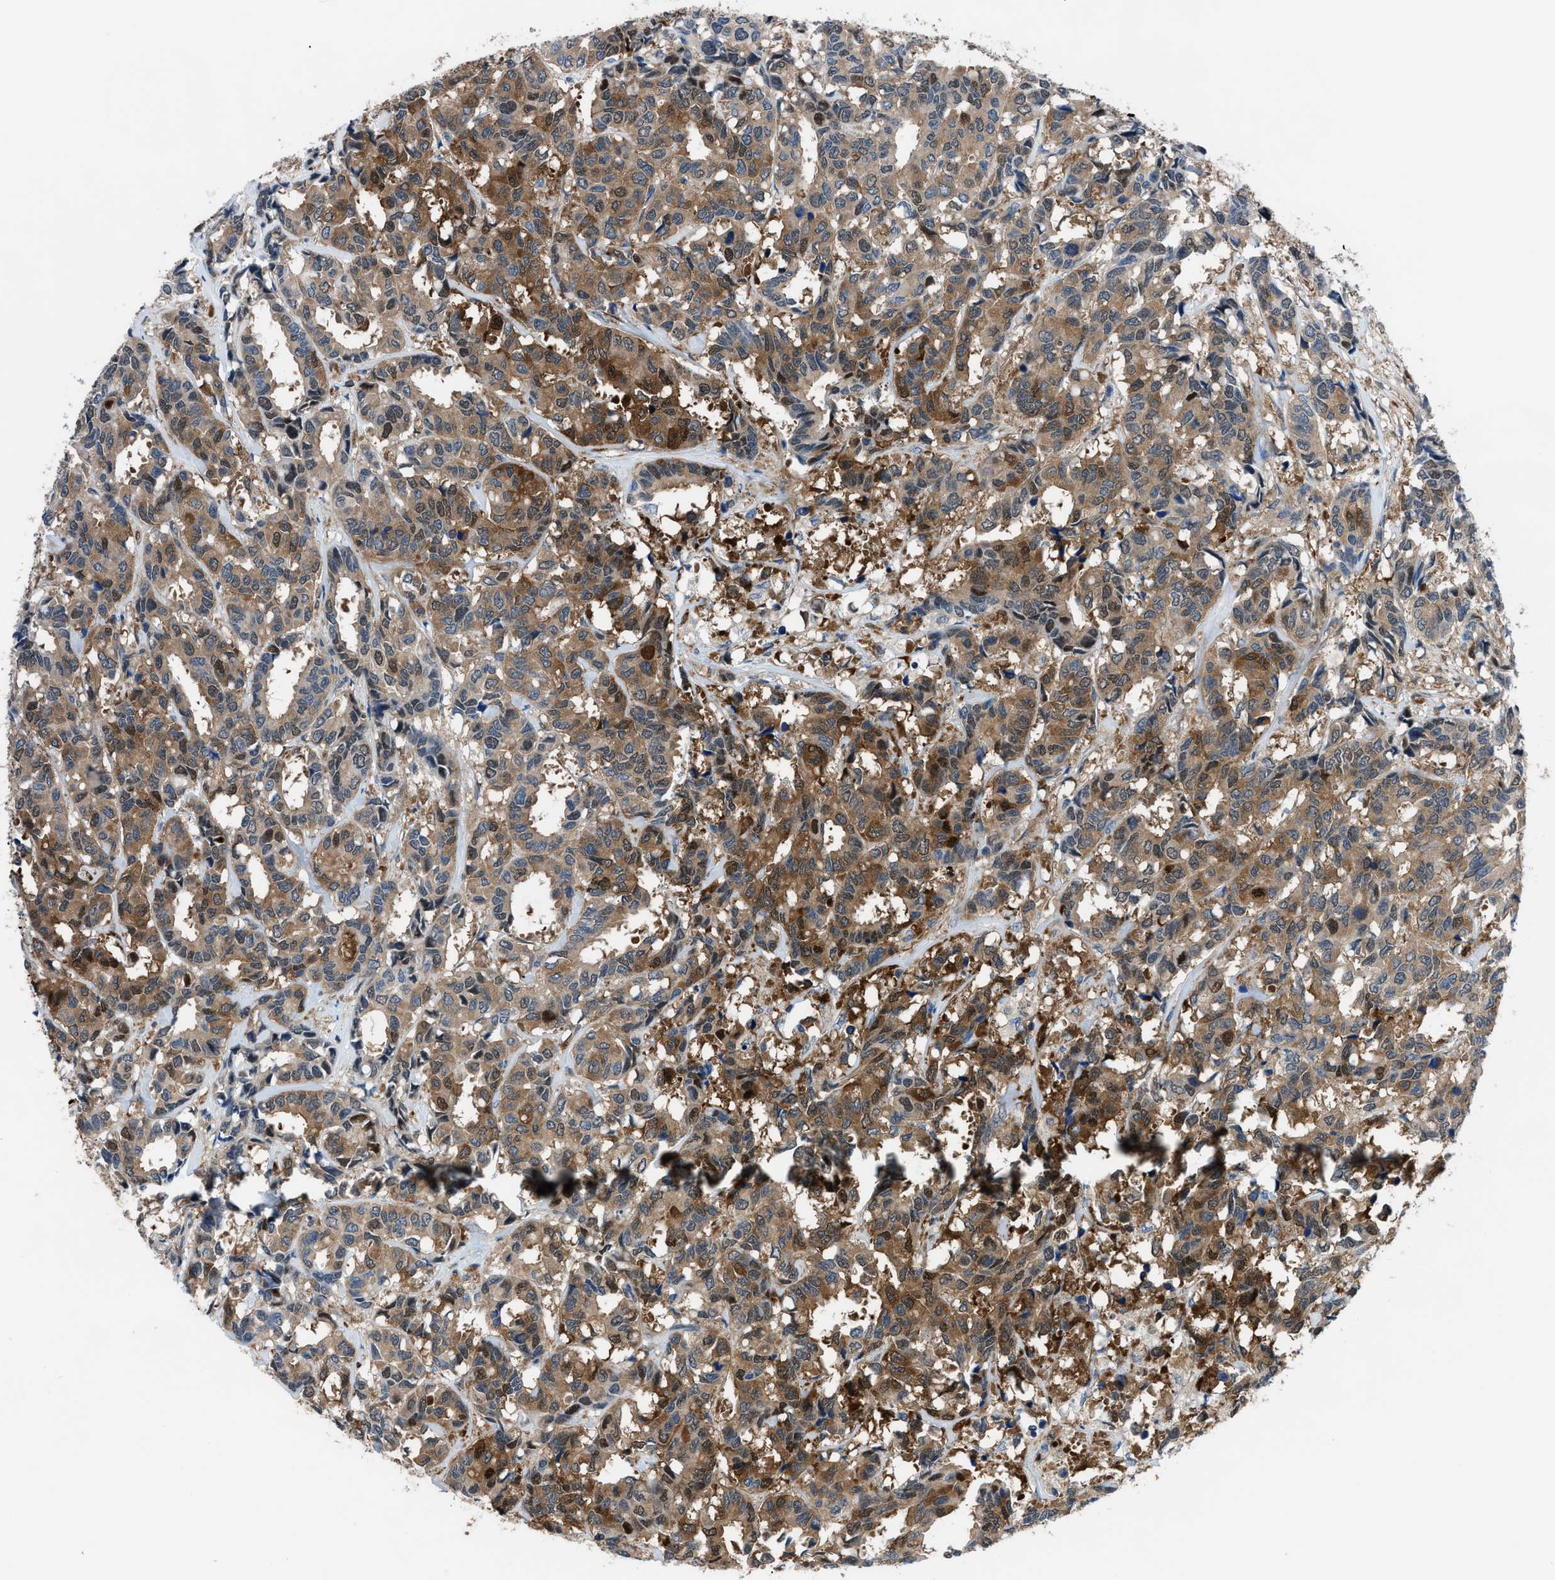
{"staining": {"intensity": "moderate", "quantity": ">75%", "location": "cytoplasmic/membranous,nuclear"}, "tissue": "breast cancer", "cell_type": "Tumor cells", "image_type": "cancer", "snomed": [{"axis": "morphology", "description": "Duct carcinoma"}, {"axis": "topography", "description": "Breast"}], "caption": "Brown immunohistochemical staining in intraductal carcinoma (breast) reveals moderate cytoplasmic/membranous and nuclear expression in approximately >75% of tumor cells.", "gene": "TMEM45B", "patient": {"sex": "female", "age": 87}}